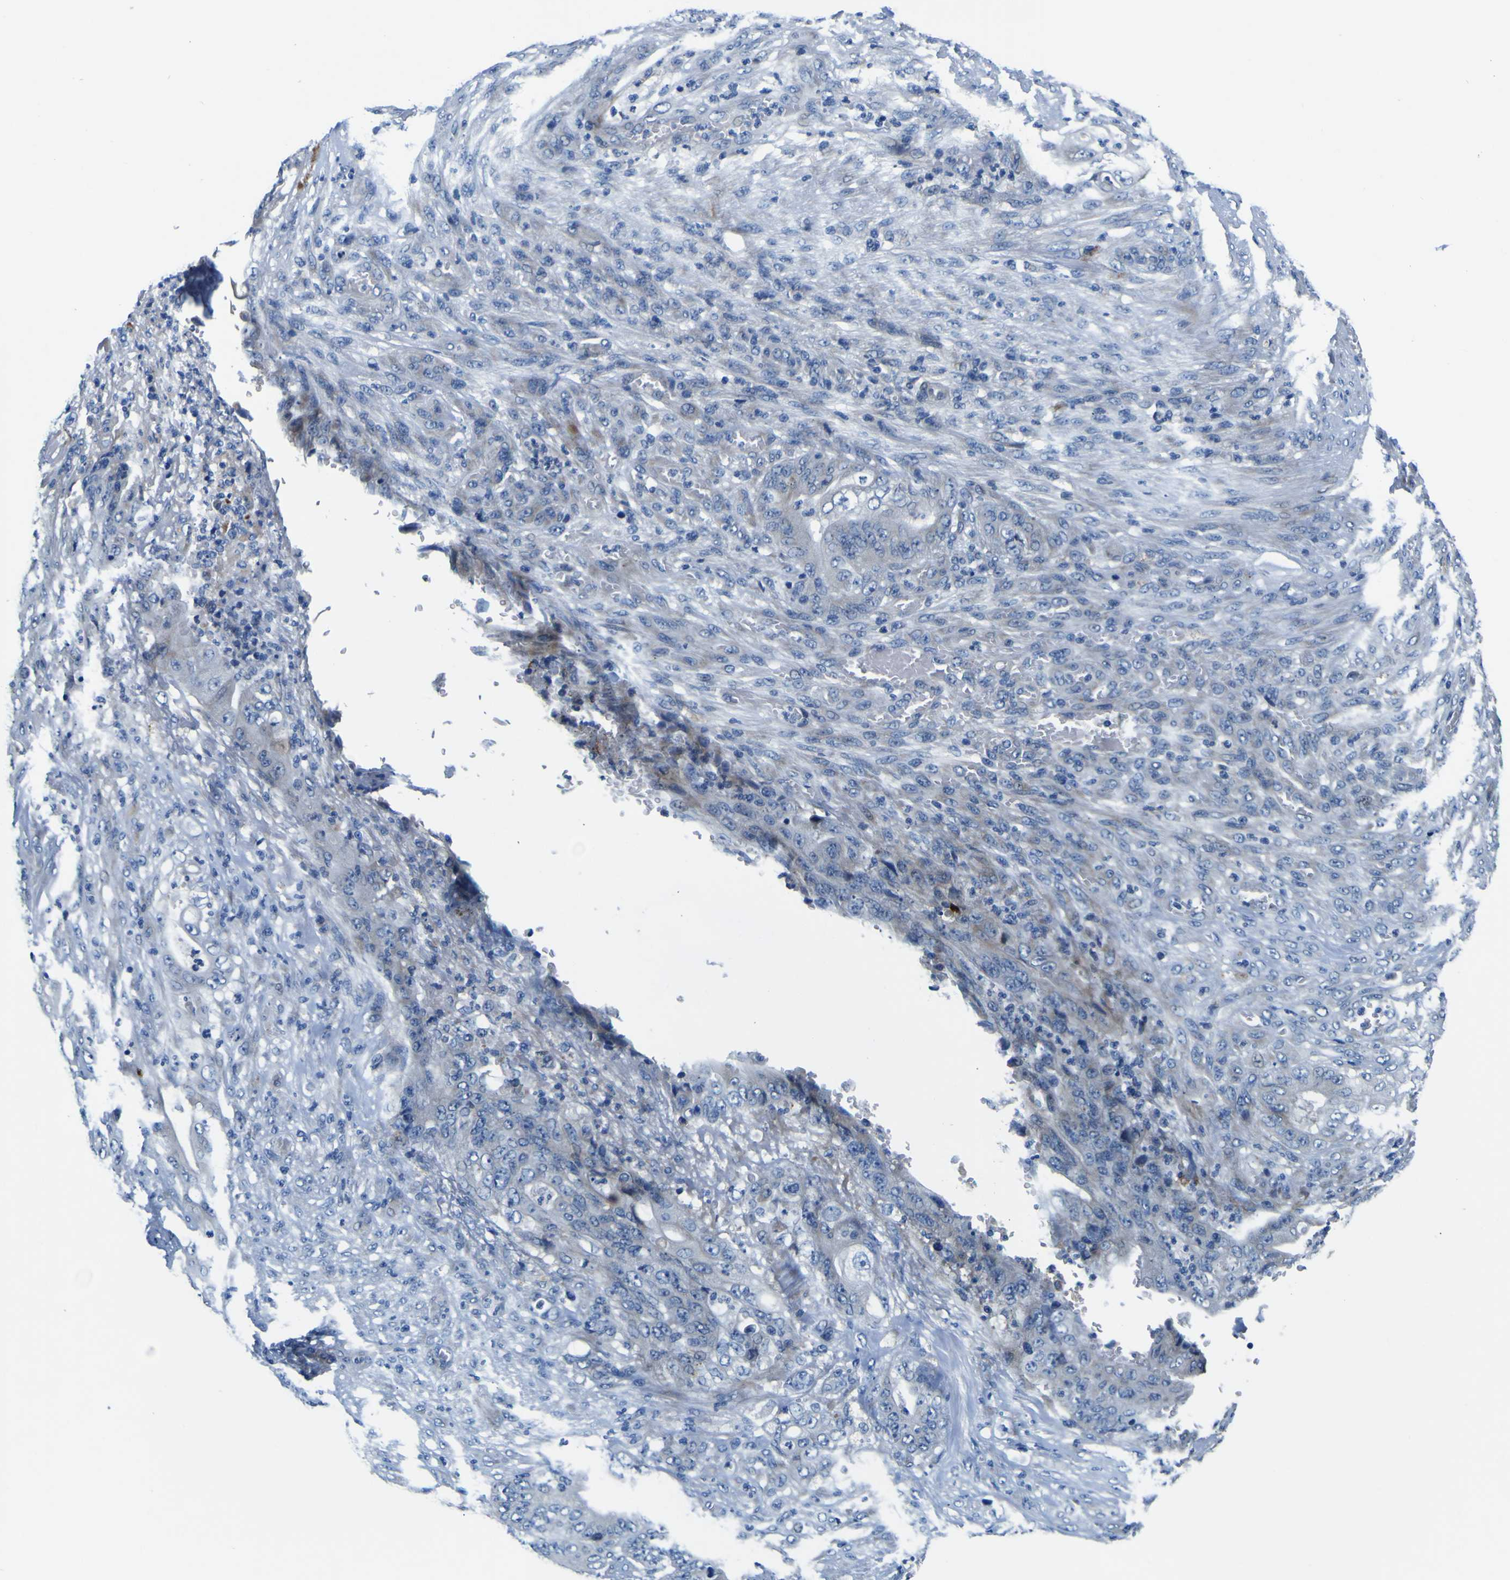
{"staining": {"intensity": "weak", "quantity": "<25%", "location": "cytoplasmic/membranous"}, "tissue": "stomach cancer", "cell_type": "Tumor cells", "image_type": "cancer", "snomed": [{"axis": "morphology", "description": "Adenocarcinoma, NOS"}, {"axis": "topography", "description": "Stomach"}], "caption": "Immunohistochemistry (IHC) histopathology image of human adenocarcinoma (stomach) stained for a protein (brown), which displays no positivity in tumor cells. (DAB (3,3'-diaminobenzidine) immunohistochemistry with hematoxylin counter stain).", "gene": "AGAP3", "patient": {"sex": "female", "age": 73}}